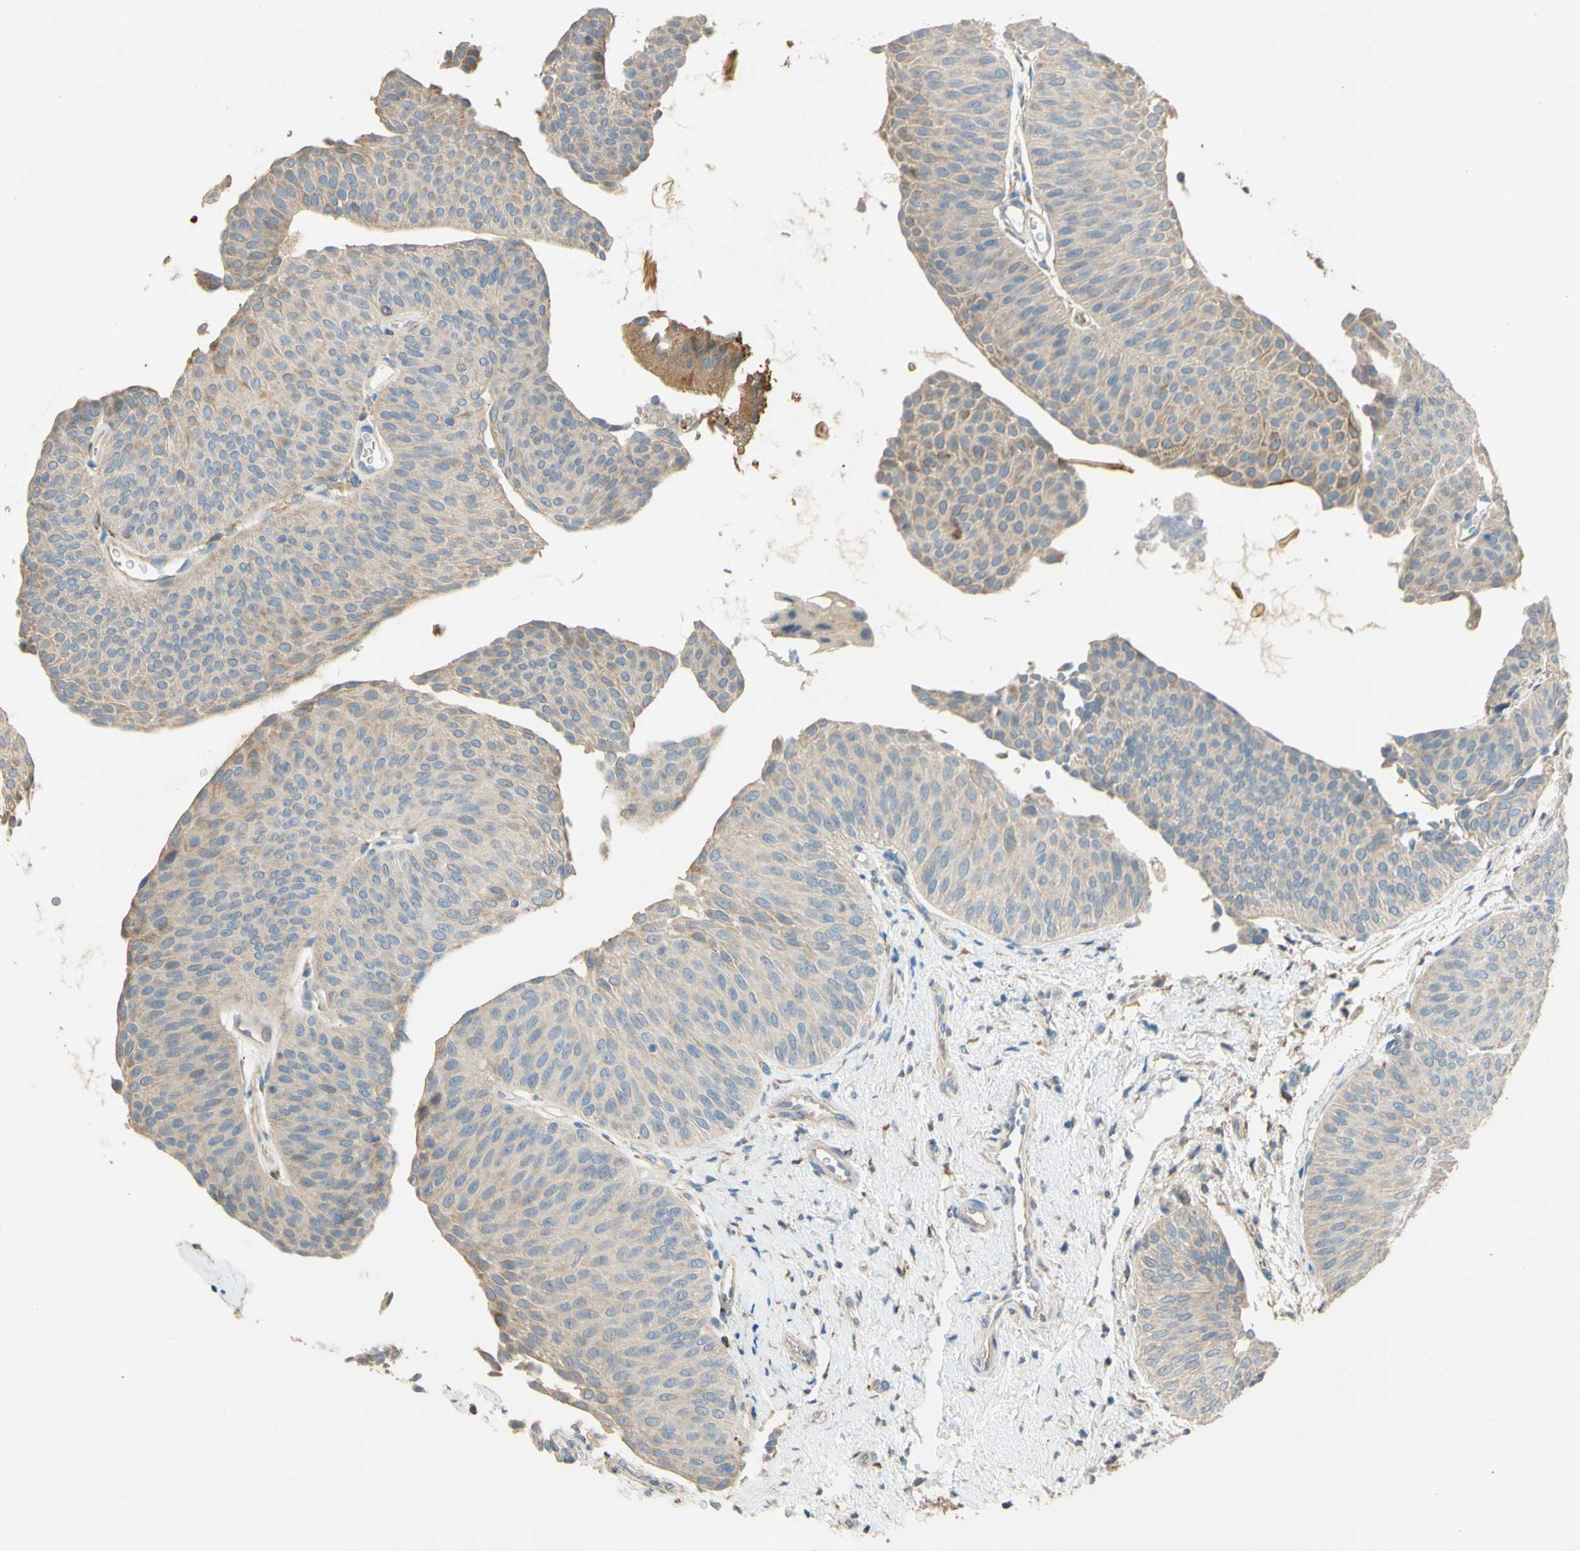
{"staining": {"intensity": "weak", "quantity": "25%-75%", "location": "cytoplasmic/membranous"}, "tissue": "urothelial cancer", "cell_type": "Tumor cells", "image_type": "cancer", "snomed": [{"axis": "morphology", "description": "Urothelial carcinoma, Low grade"}, {"axis": "topography", "description": "Urinary bladder"}], "caption": "The image reveals staining of urothelial cancer, revealing weak cytoplasmic/membranous protein positivity (brown color) within tumor cells.", "gene": "DKK3", "patient": {"sex": "female", "age": 60}}